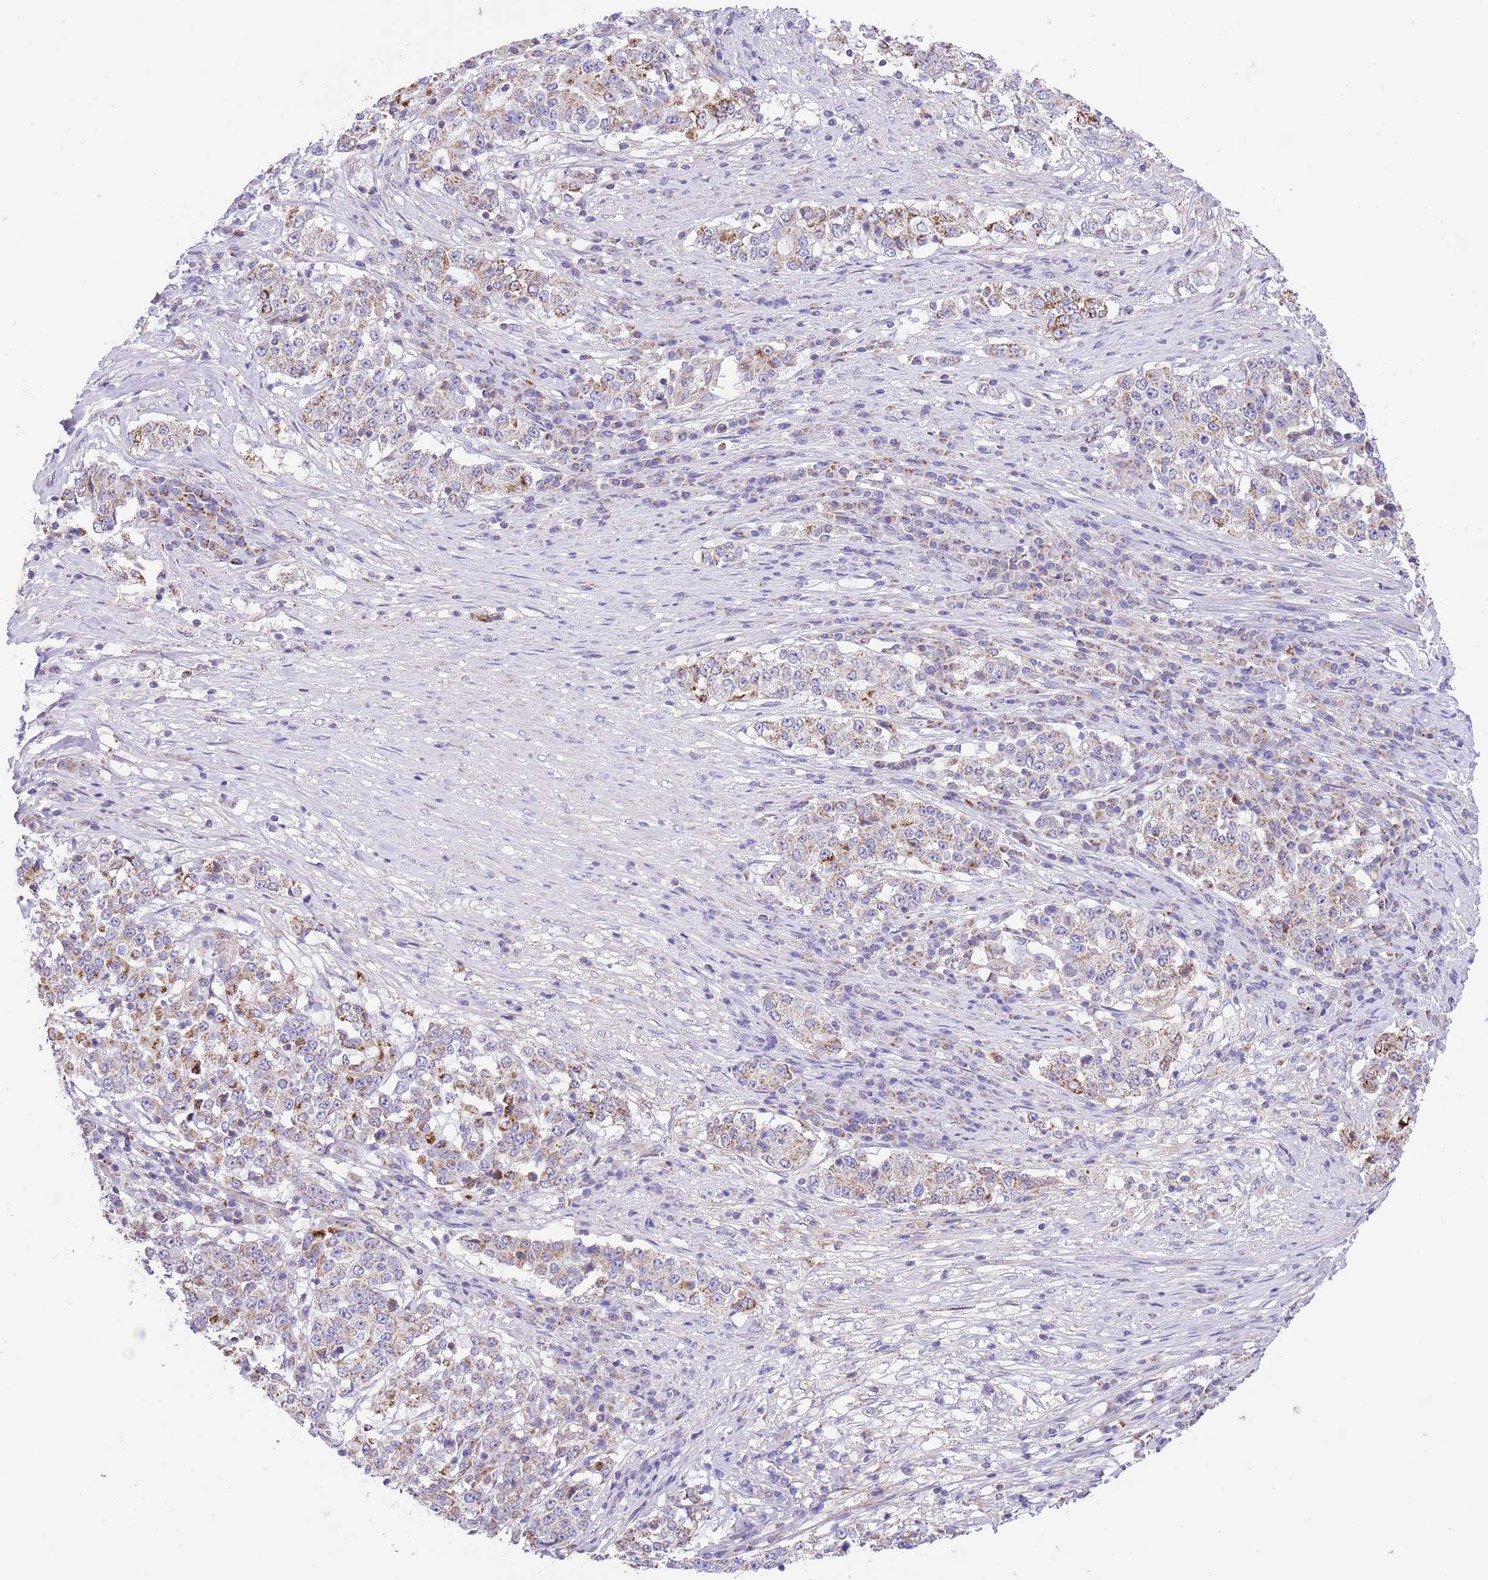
{"staining": {"intensity": "moderate", "quantity": "<25%", "location": "cytoplasmic/membranous"}, "tissue": "stomach cancer", "cell_type": "Tumor cells", "image_type": "cancer", "snomed": [{"axis": "morphology", "description": "Adenocarcinoma, NOS"}, {"axis": "topography", "description": "Stomach"}], "caption": "IHC photomicrograph of stomach cancer stained for a protein (brown), which shows low levels of moderate cytoplasmic/membranous staining in about <25% of tumor cells.", "gene": "SS18L2", "patient": {"sex": "male", "age": 59}}